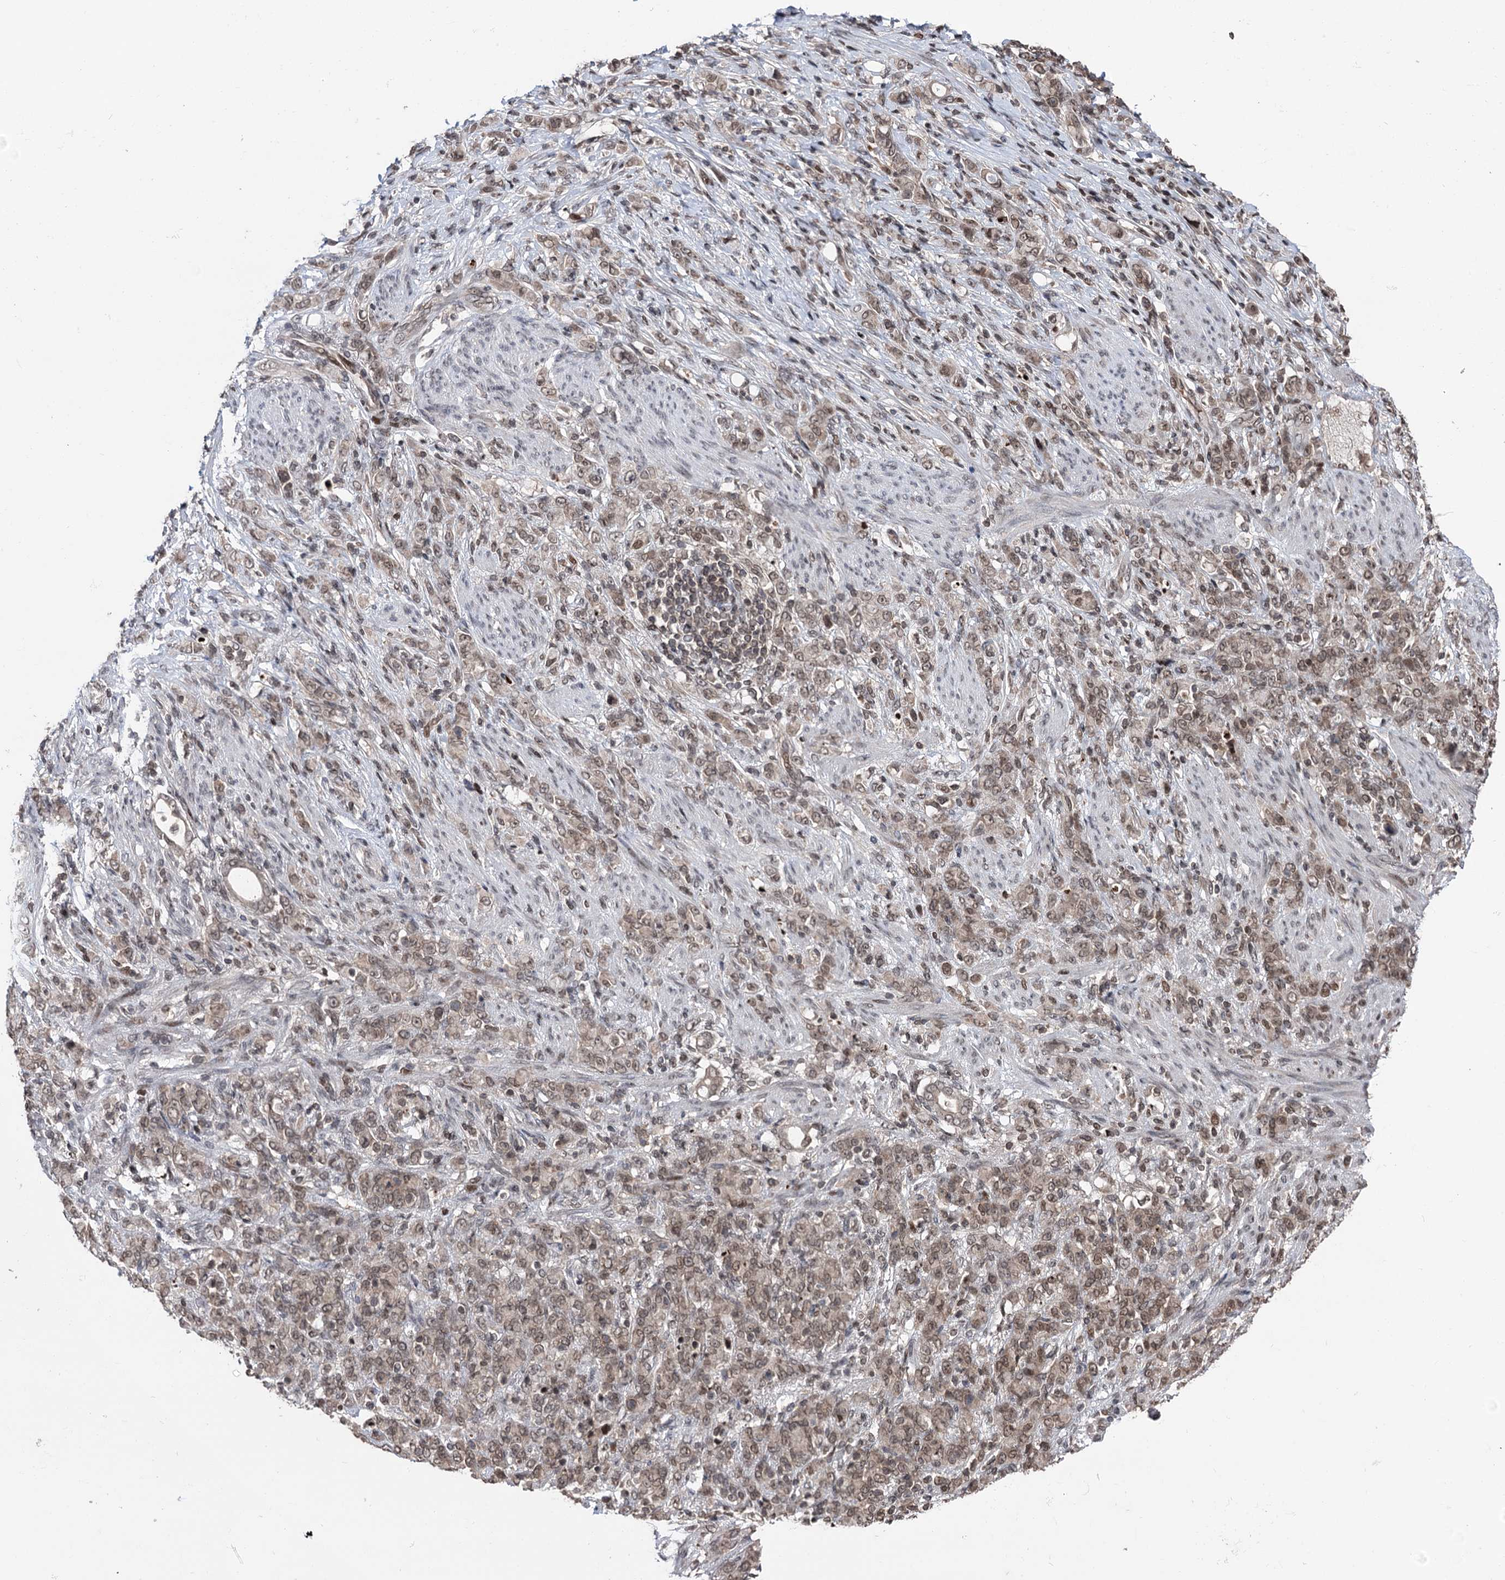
{"staining": {"intensity": "weak", "quantity": ">75%", "location": "nuclear"}, "tissue": "stomach cancer", "cell_type": "Tumor cells", "image_type": "cancer", "snomed": [{"axis": "morphology", "description": "Adenocarcinoma, NOS"}, {"axis": "topography", "description": "Stomach"}], "caption": "Protein expression by immunohistochemistry exhibits weak nuclear expression in approximately >75% of tumor cells in adenocarcinoma (stomach).", "gene": "CCDC77", "patient": {"sex": "female", "age": 79}}